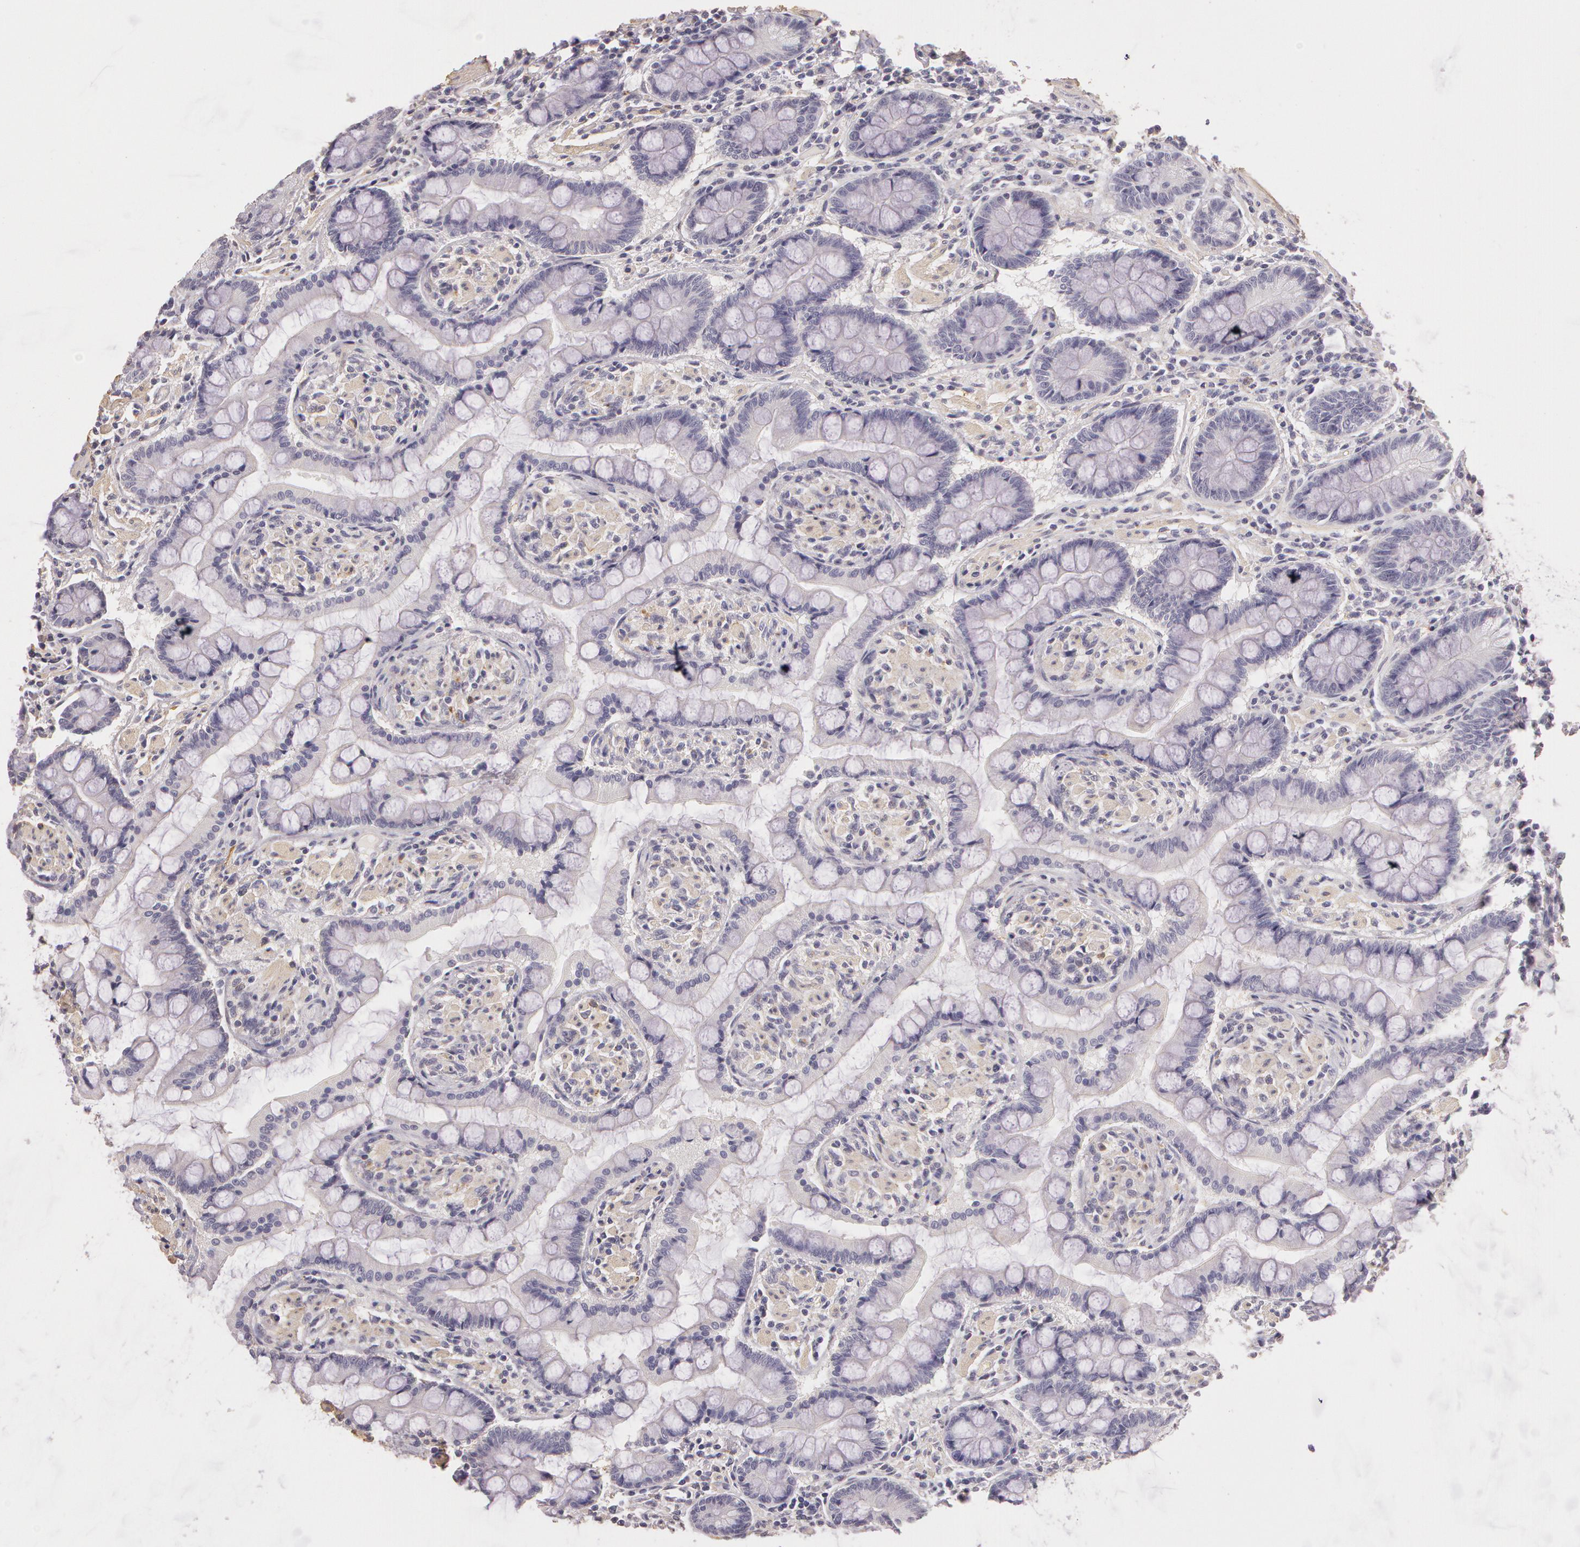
{"staining": {"intensity": "negative", "quantity": "none", "location": "none"}, "tissue": "small intestine", "cell_type": "Glandular cells", "image_type": "normal", "snomed": [{"axis": "morphology", "description": "Normal tissue, NOS"}, {"axis": "topography", "description": "Small intestine"}], "caption": "IHC photomicrograph of benign small intestine: human small intestine stained with DAB (3,3'-diaminobenzidine) exhibits no significant protein expression in glandular cells. Nuclei are stained in blue.", "gene": "G2E3", "patient": {"sex": "male", "age": 41}}